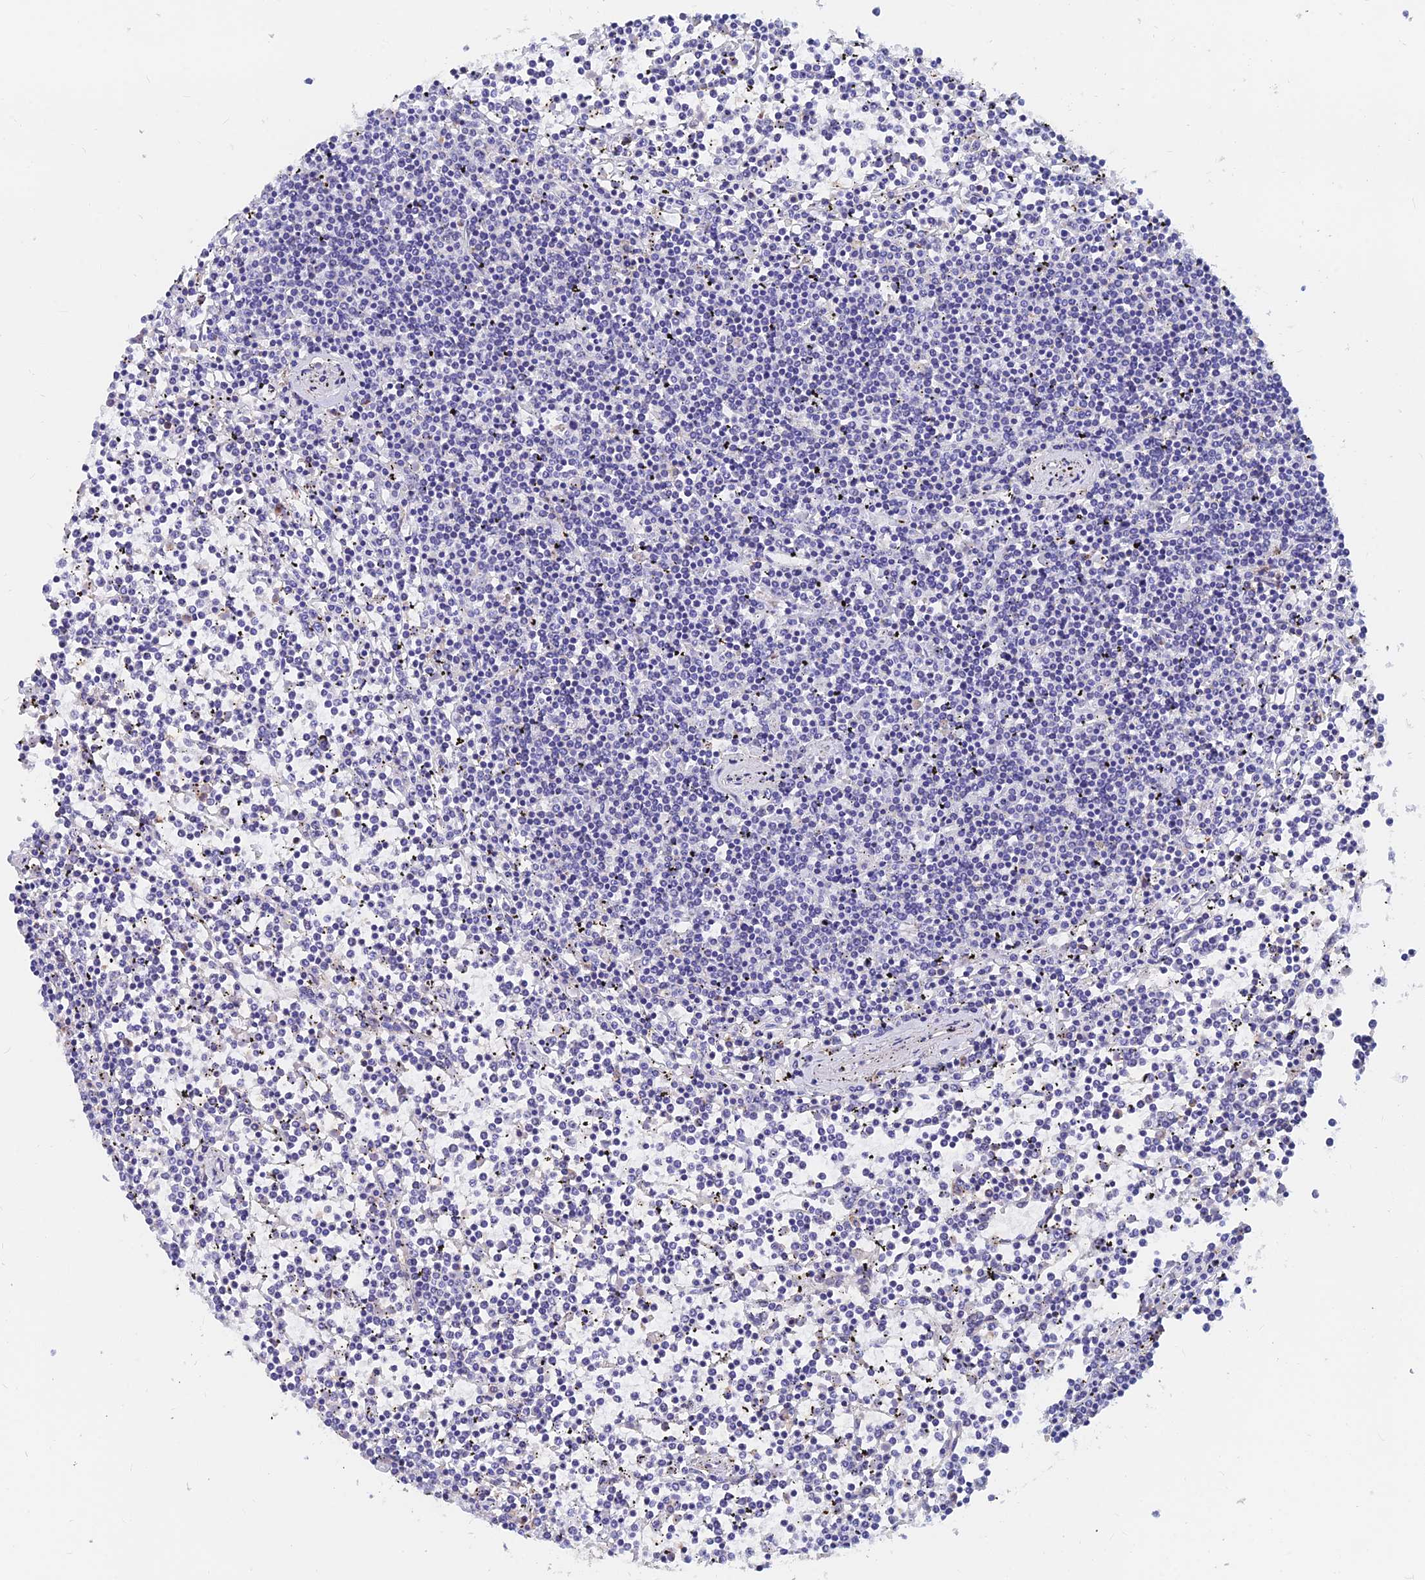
{"staining": {"intensity": "negative", "quantity": "none", "location": "none"}, "tissue": "lymphoma", "cell_type": "Tumor cells", "image_type": "cancer", "snomed": [{"axis": "morphology", "description": "Malignant lymphoma, non-Hodgkin's type, Low grade"}, {"axis": "topography", "description": "Spleen"}], "caption": "Tumor cells show no significant protein expression in low-grade malignant lymphoma, non-Hodgkin's type.", "gene": "SPNS1", "patient": {"sex": "female", "age": 19}}